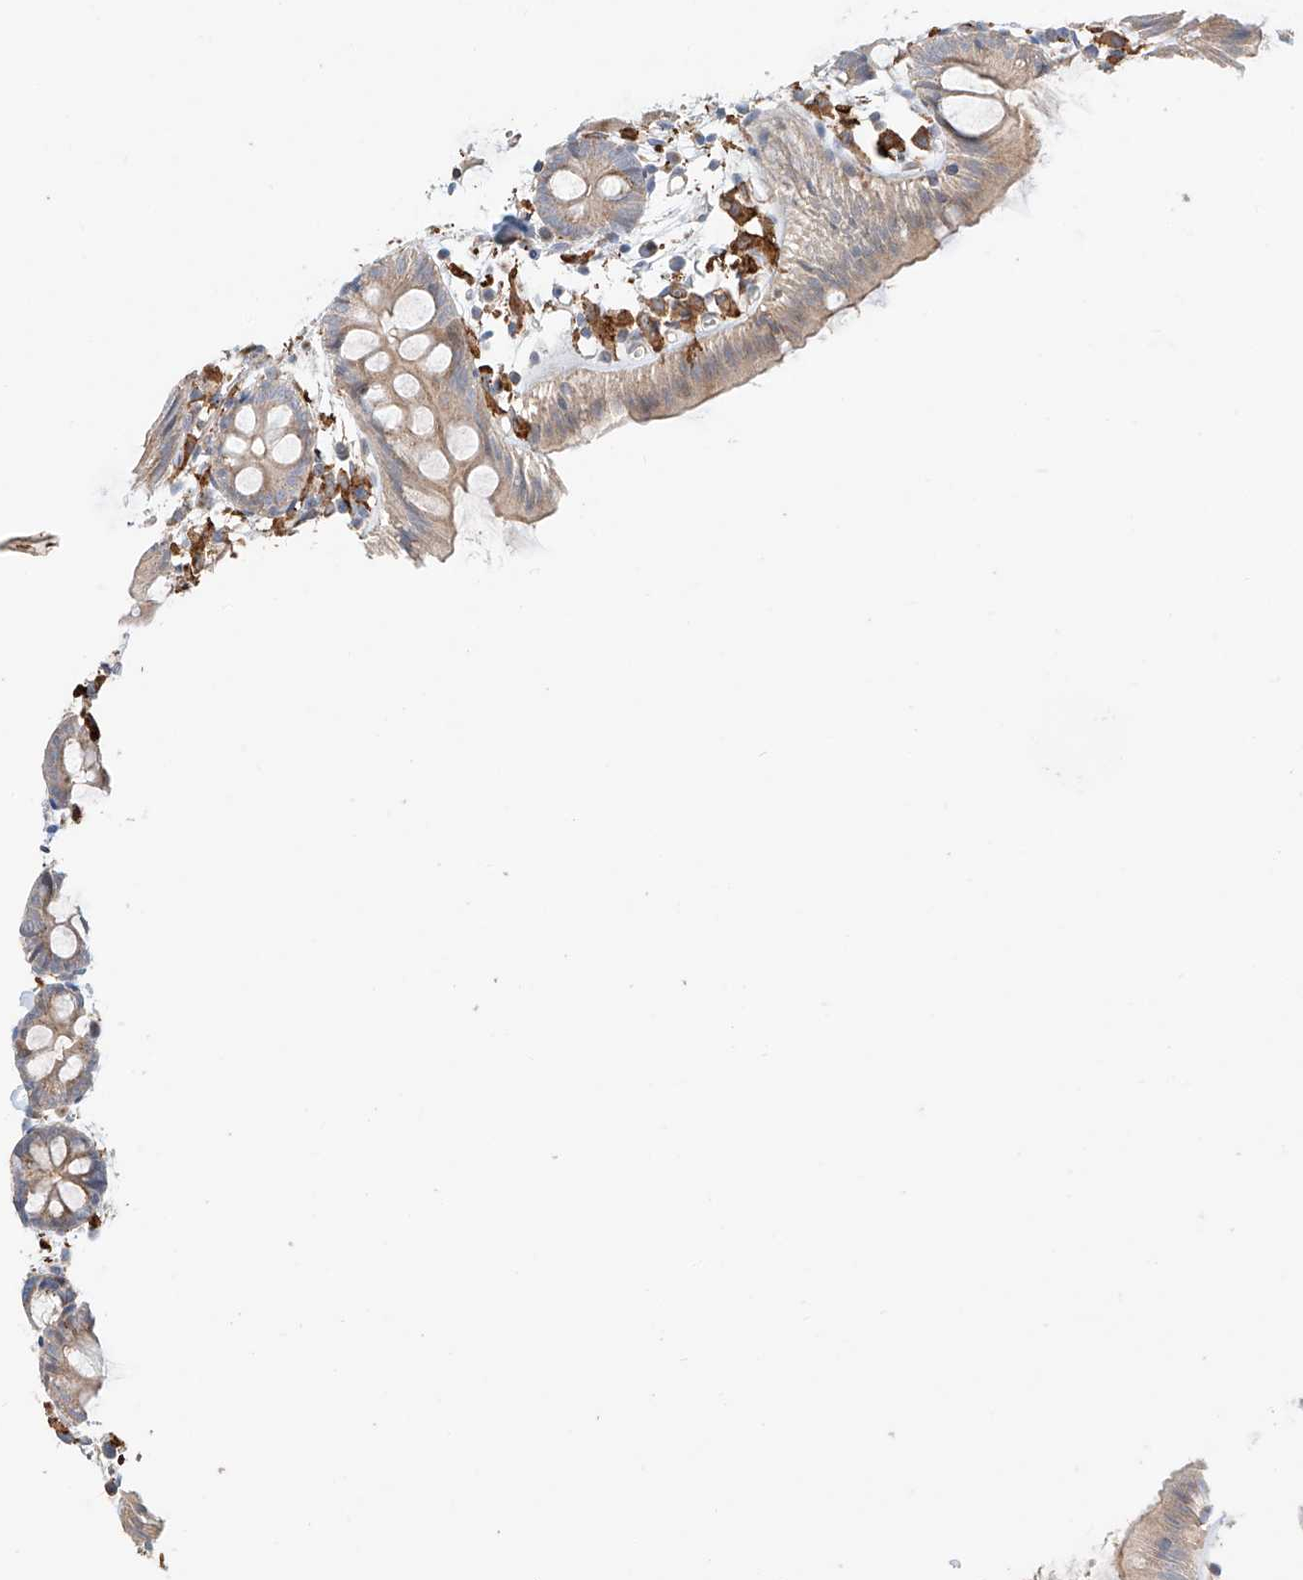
{"staining": {"intensity": "moderate", "quantity": ">75%", "location": "cytoplasmic/membranous"}, "tissue": "colon", "cell_type": "Endothelial cells", "image_type": "normal", "snomed": [{"axis": "morphology", "description": "Normal tissue, NOS"}, {"axis": "topography", "description": "Colon"}], "caption": "Colon stained with DAB (3,3'-diaminobenzidine) immunohistochemistry (IHC) reveals medium levels of moderate cytoplasmic/membranous positivity in about >75% of endothelial cells.", "gene": "MOSPD1", "patient": {"sex": "male", "age": 56}}